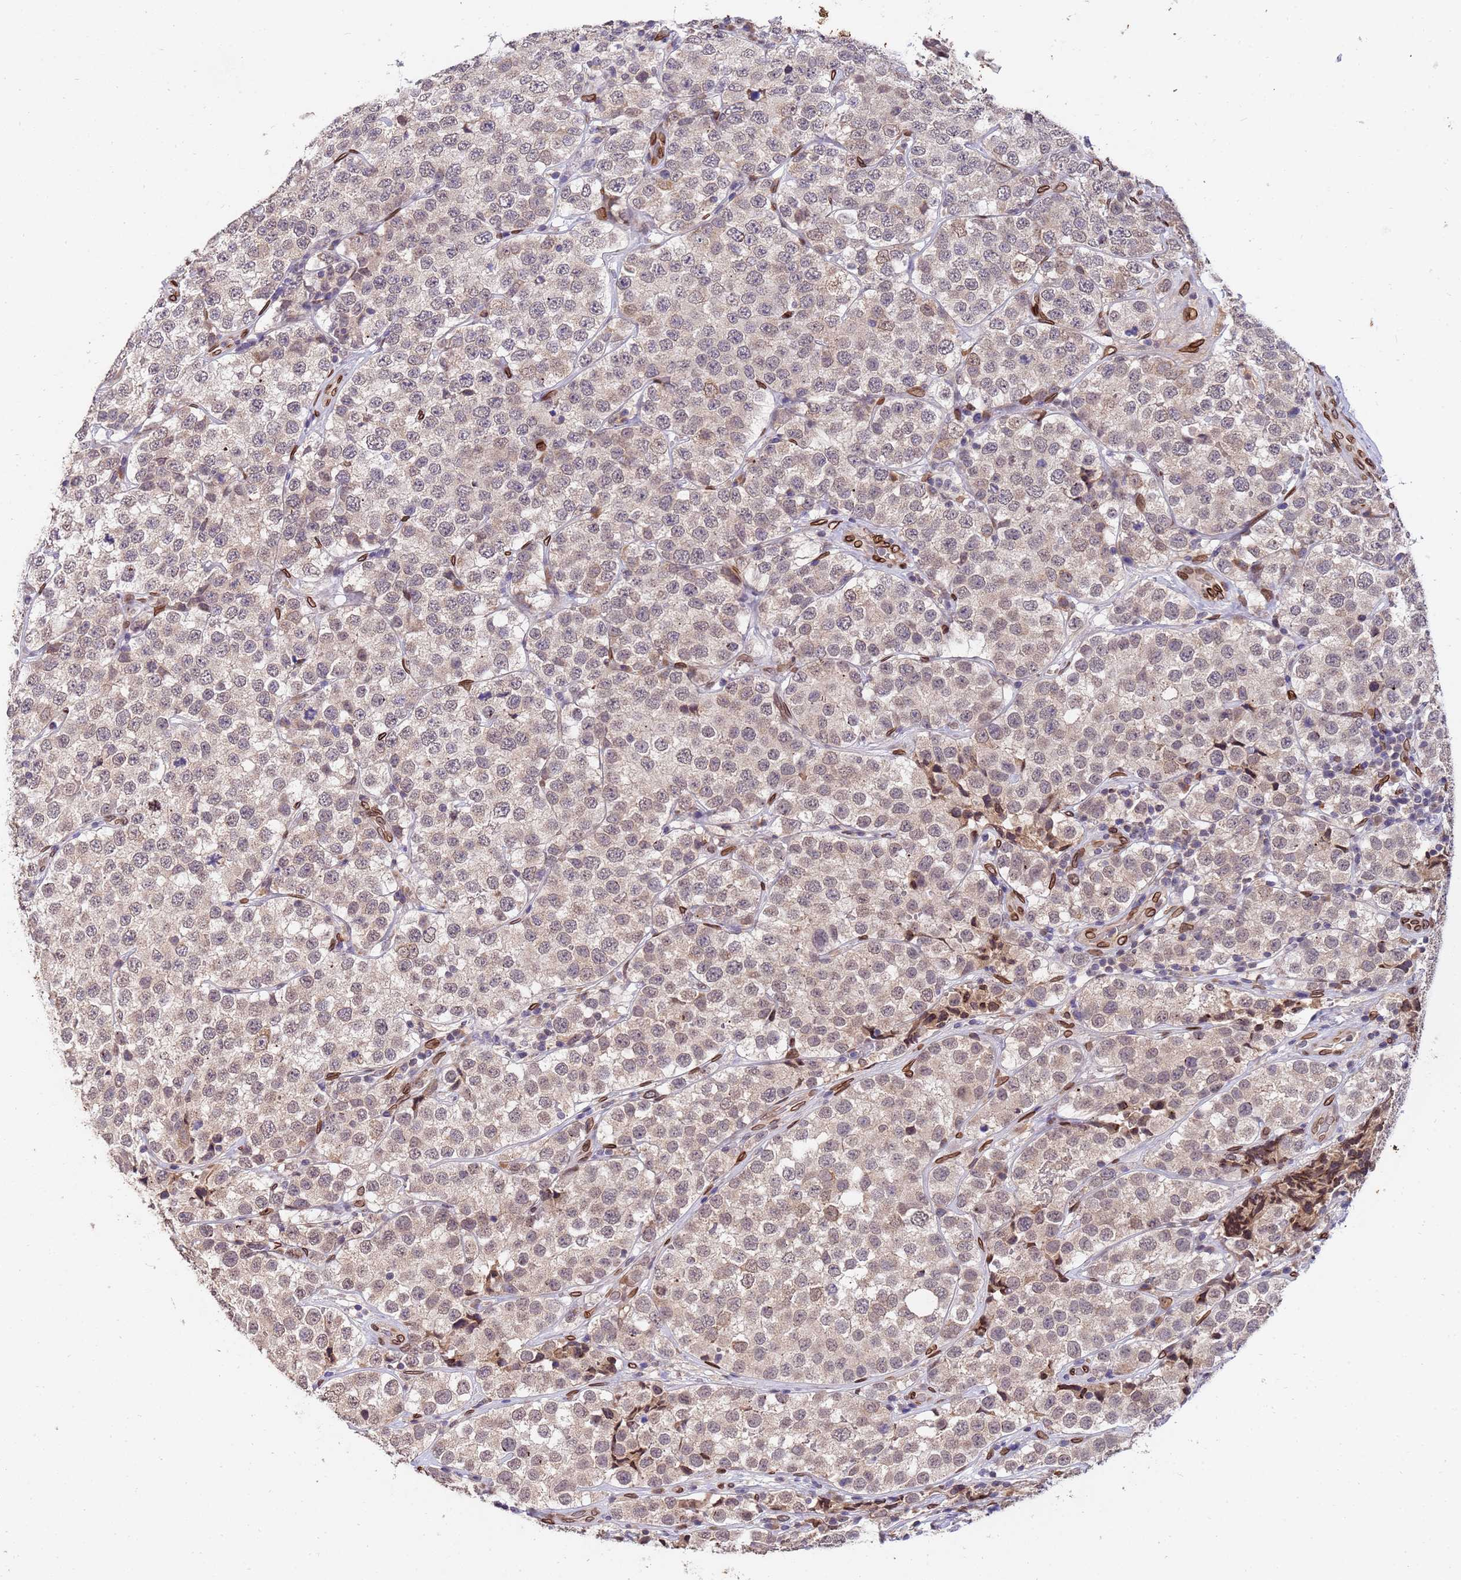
{"staining": {"intensity": "weak", "quantity": "<25%", "location": "cytoplasmic/membranous,nuclear"}, "tissue": "testis cancer", "cell_type": "Tumor cells", "image_type": "cancer", "snomed": [{"axis": "morphology", "description": "Seminoma, NOS"}, {"axis": "topography", "description": "Testis"}], "caption": "Testis seminoma was stained to show a protein in brown. There is no significant staining in tumor cells. (Brightfield microscopy of DAB immunohistochemistry (IHC) at high magnification).", "gene": "GPR135", "patient": {"sex": "male", "age": 34}}